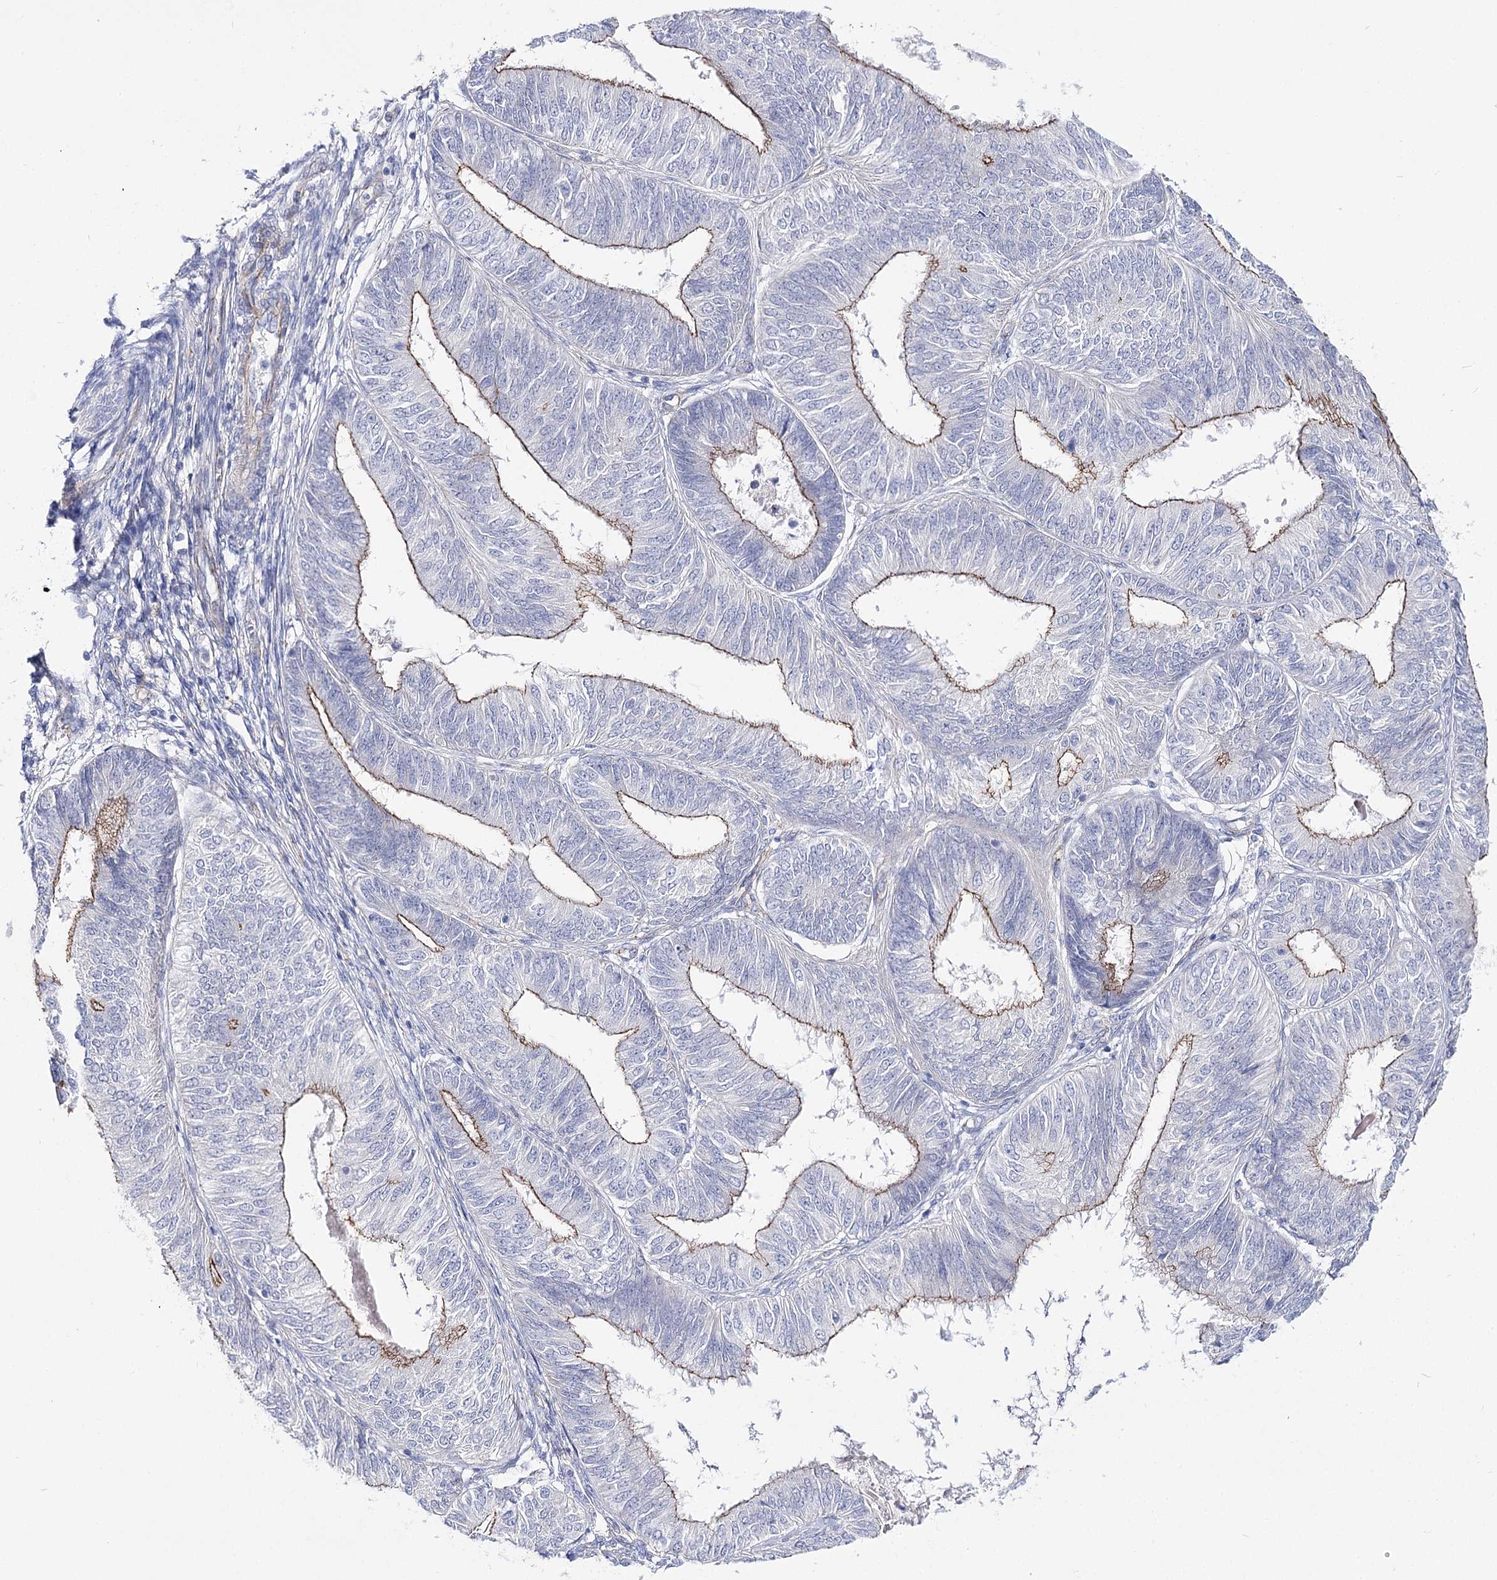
{"staining": {"intensity": "weak", "quantity": "<25%", "location": "cytoplasmic/membranous"}, "tissue": "endometrial cancer", "cell_type": "Tumor cells", "image_type": "cancer", "snomed": [{"axis": "morphology", "description": "Adenocarcinoma, NOS"}, {"axis": "topography", "description": "Endometrium"}], "caption": "This is an immunohistochemistry (IHC) micrograph of human endometrial cancer. There is no expression in tumor cells.", "gene": "NRAP", "patient": {"sex": "female", "age": 58}}